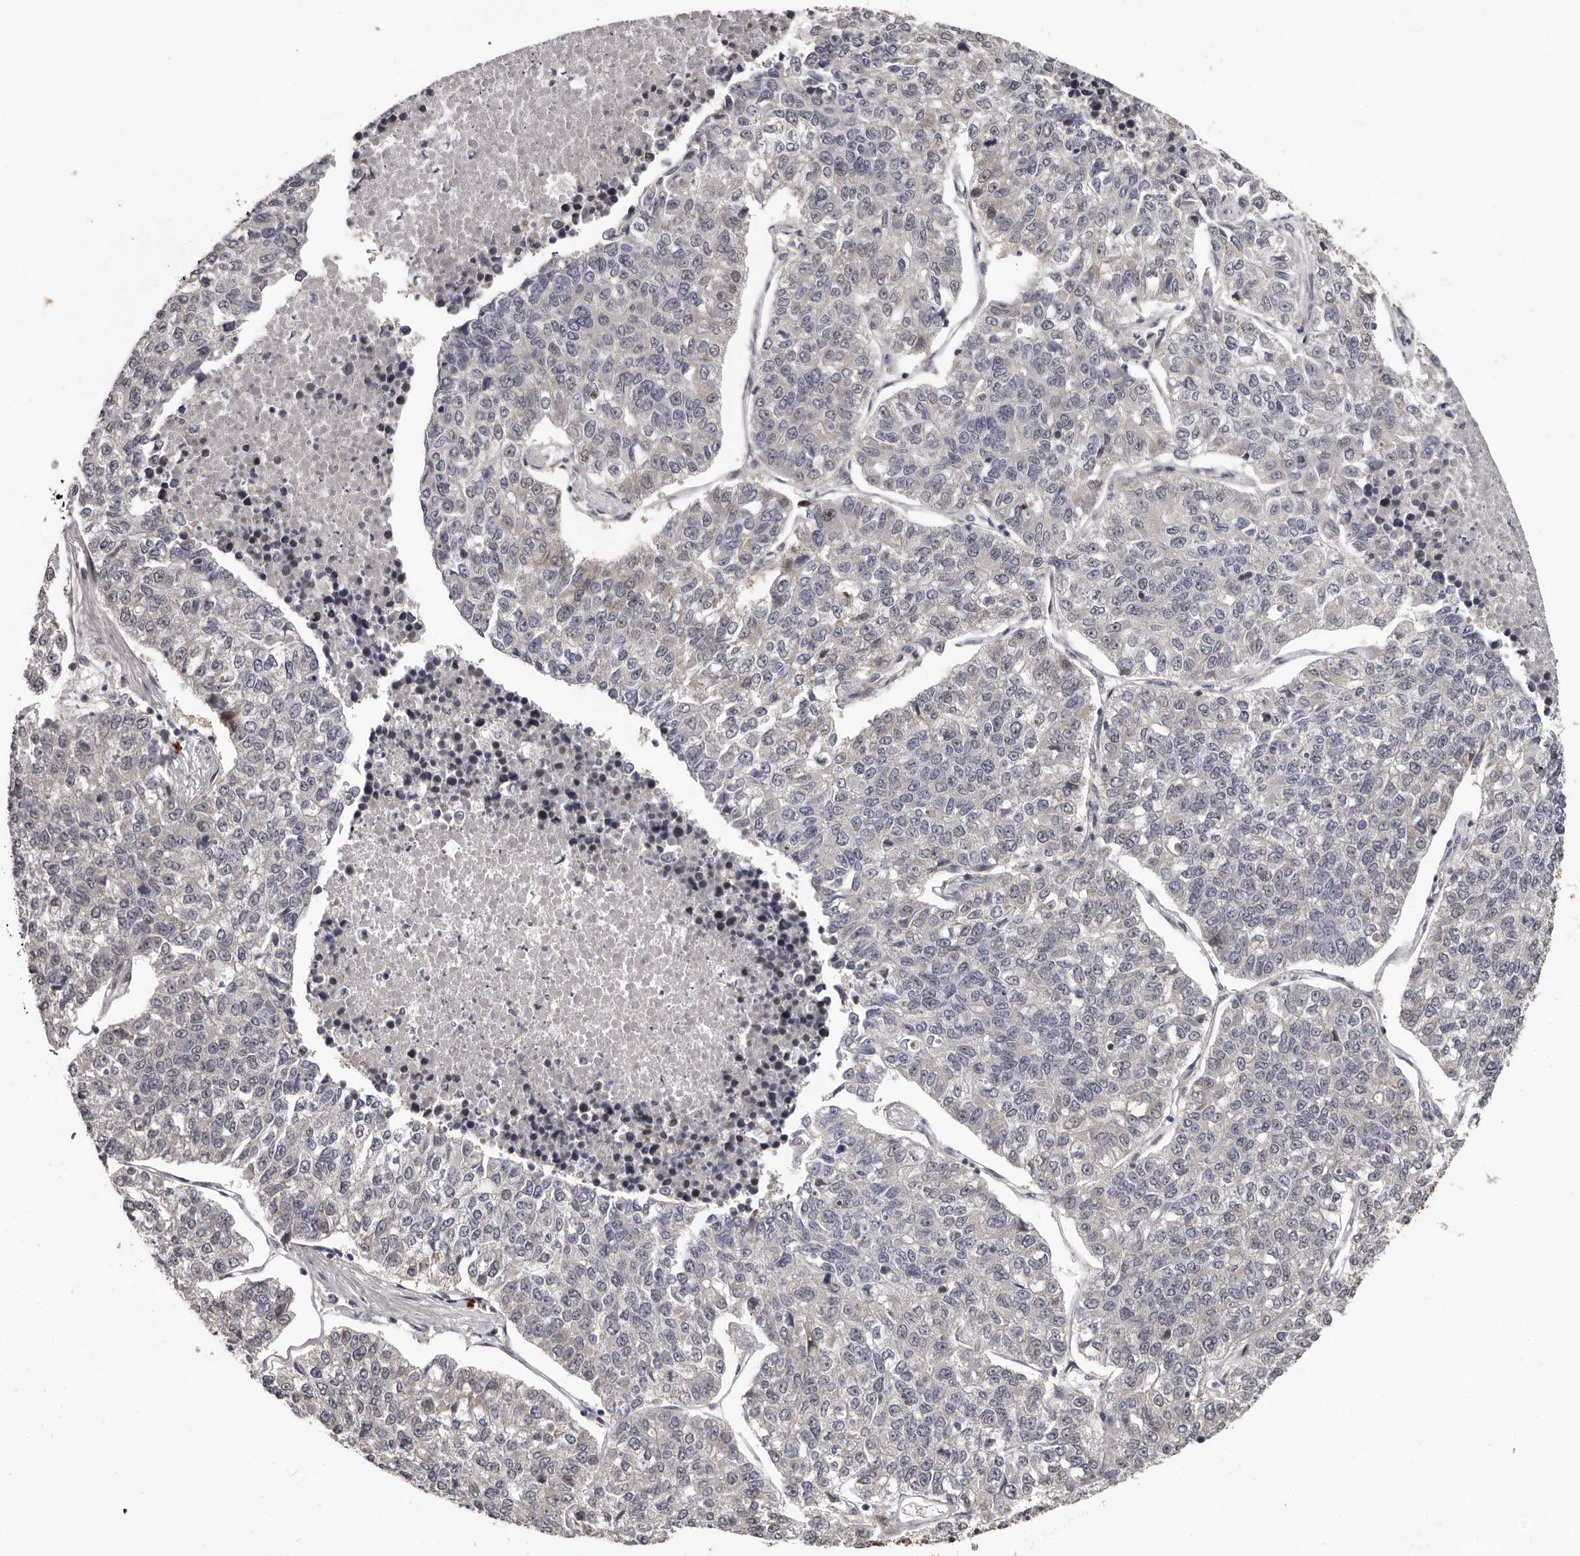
{"staining": {"intensity": "weak", "quantity": "<25%", "location": "cytoplasmic/membranous"}, "tissue": "lung cancer", "cell_type": "Tumor cells", "image_type": "cancer", "snomed": [{"axis": "morphology", "description": "Adenocarcinoma, NOS"}, {"axis": "topography", "description": "Lung"}], "caption": "Immunohistochemistry histopathology image of neoplastic tissue: lung adenocarcinoma stained with DAB shows no significant protein expression in tumor cells.", "gene": "MED8", "patient": {"sex": "male", "age": 49}}